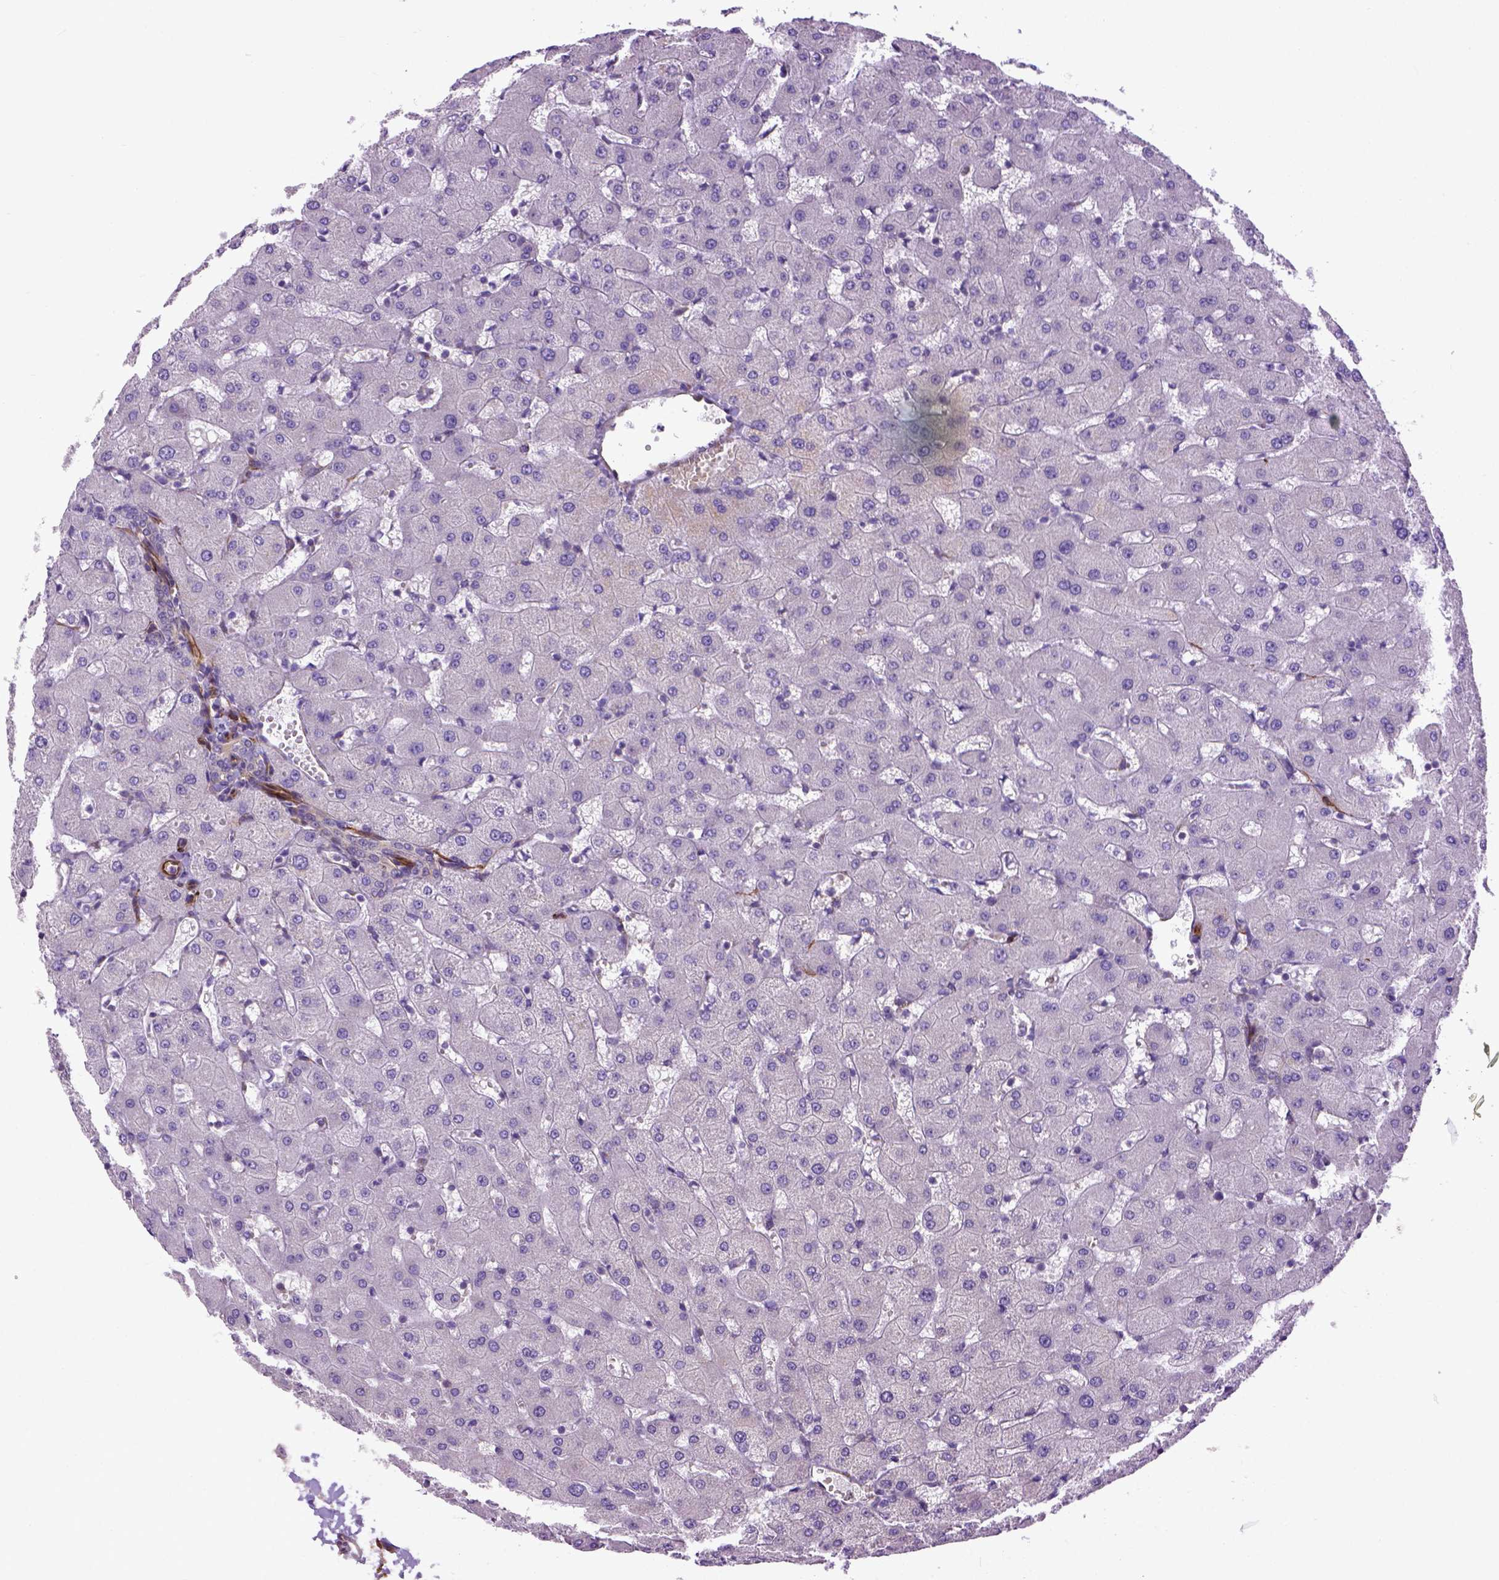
{"staining": {"intensity": "negative", "quantity": "none", "location": "none"}, "tissue": "liver", "cell_type": "Cholangiocytes", "image_type": "normal", "snomed": [{"axis": "morphology", "description": "Normal tissue, NOS"}, {"axis": "topography", "description": "Liver"}], "caption": "Cholangiocytes show no significant positivity in unremarkable liver.", "gene": "KAZN", "patient": {"sex": "female", "age": 63}}